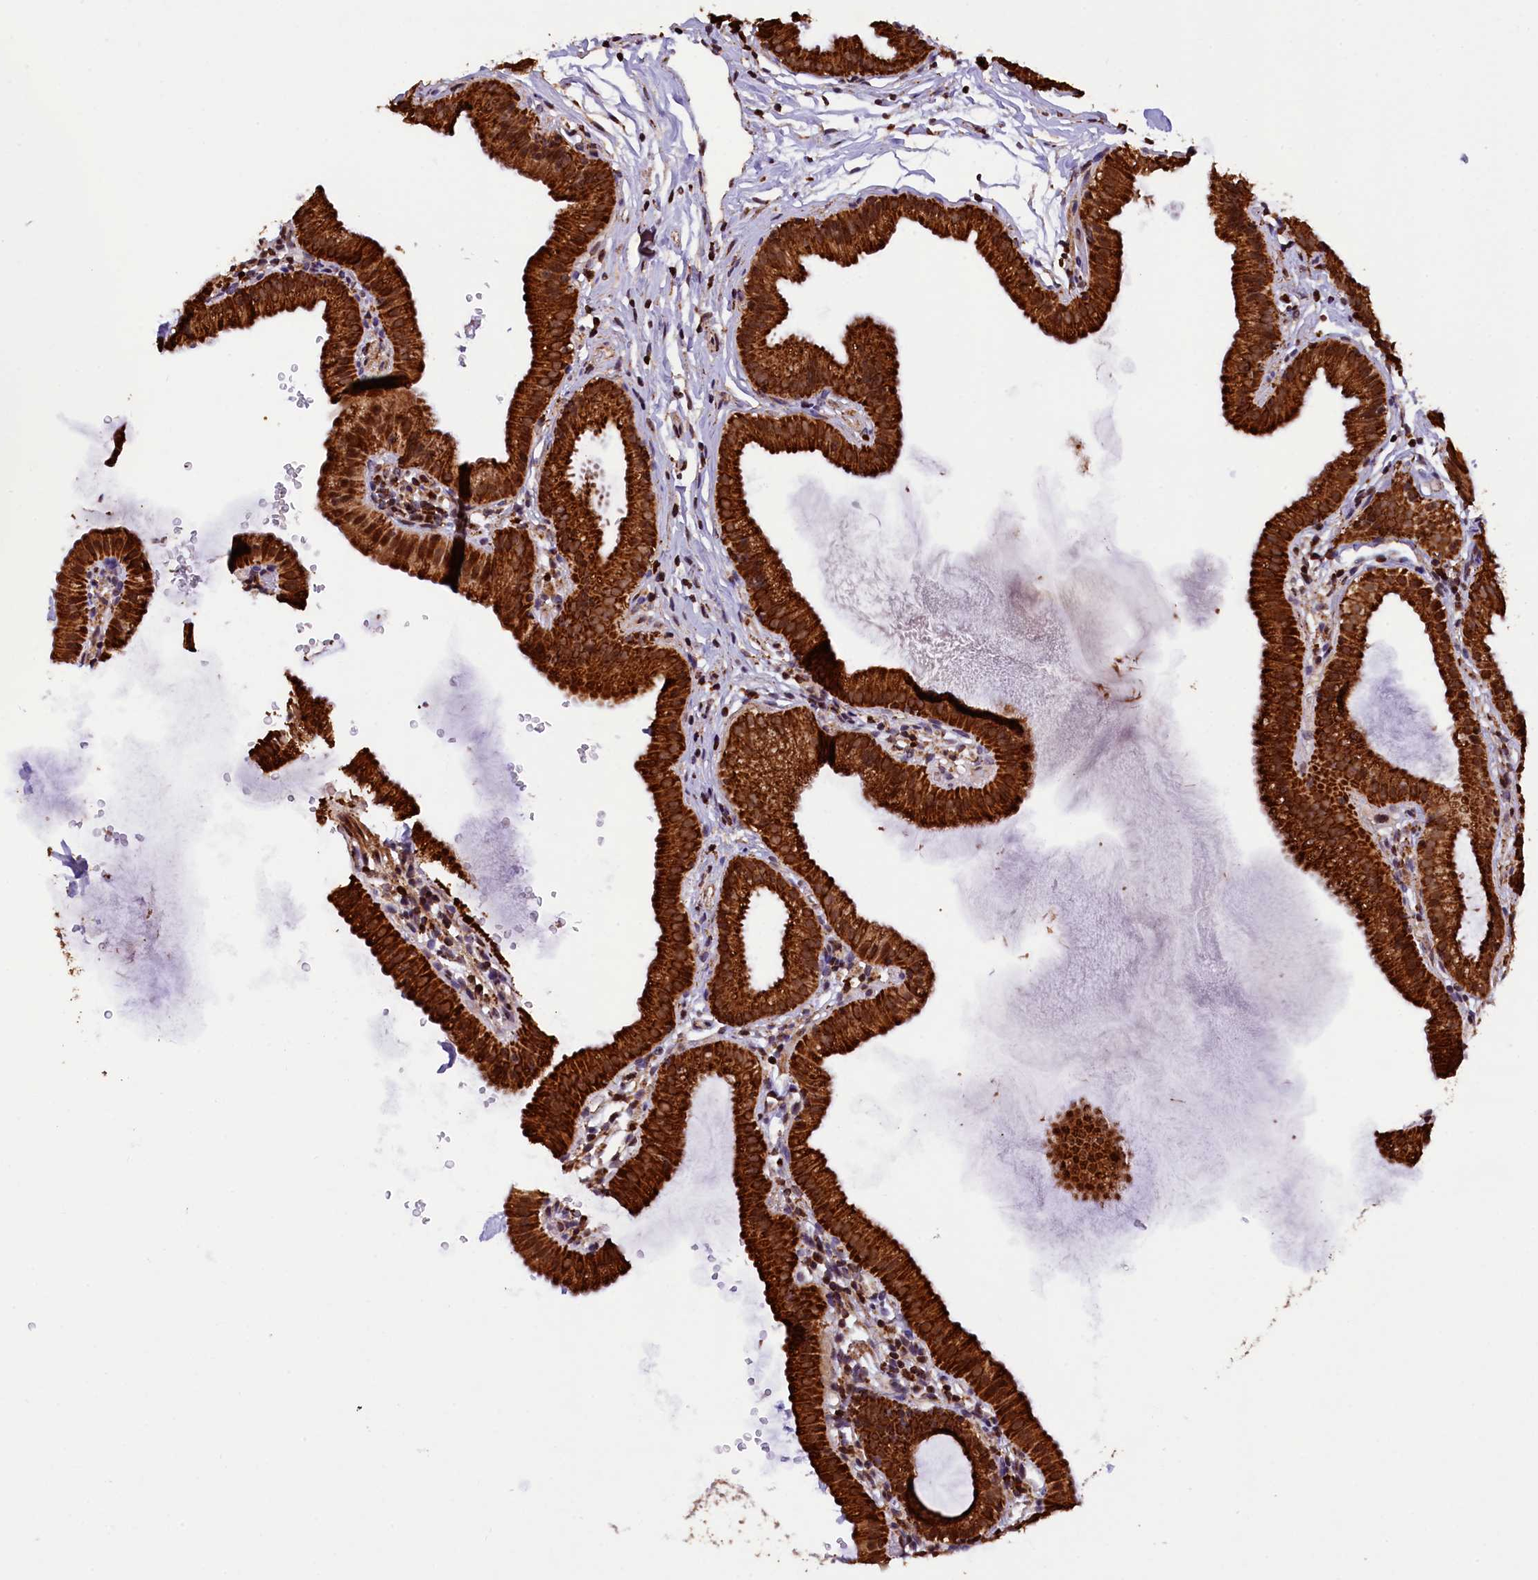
{"staining": {"intensity": "strong", "quantity": ">75%", "location": "cytoplasmic/membranous"}, "tissue": "gallbladder", "cell_type": "Glandular cells", "image_type": "normal", "snomed": [{"axis": "morphology", "description": "Normal tissue, NOS"}, {"axis": "topography", "description": "Gallbladder"}], "caption": "Immunohistochemistry of normal human gallbladder exhibits high levels of strong cytoplasmic/membranous staining in about >75% of glandular cells. (DAB IHC, brown staining for protein, blue staining for nuclei).", "gene": "KLC2", "patient": {"sex": "female", "age": 46}}